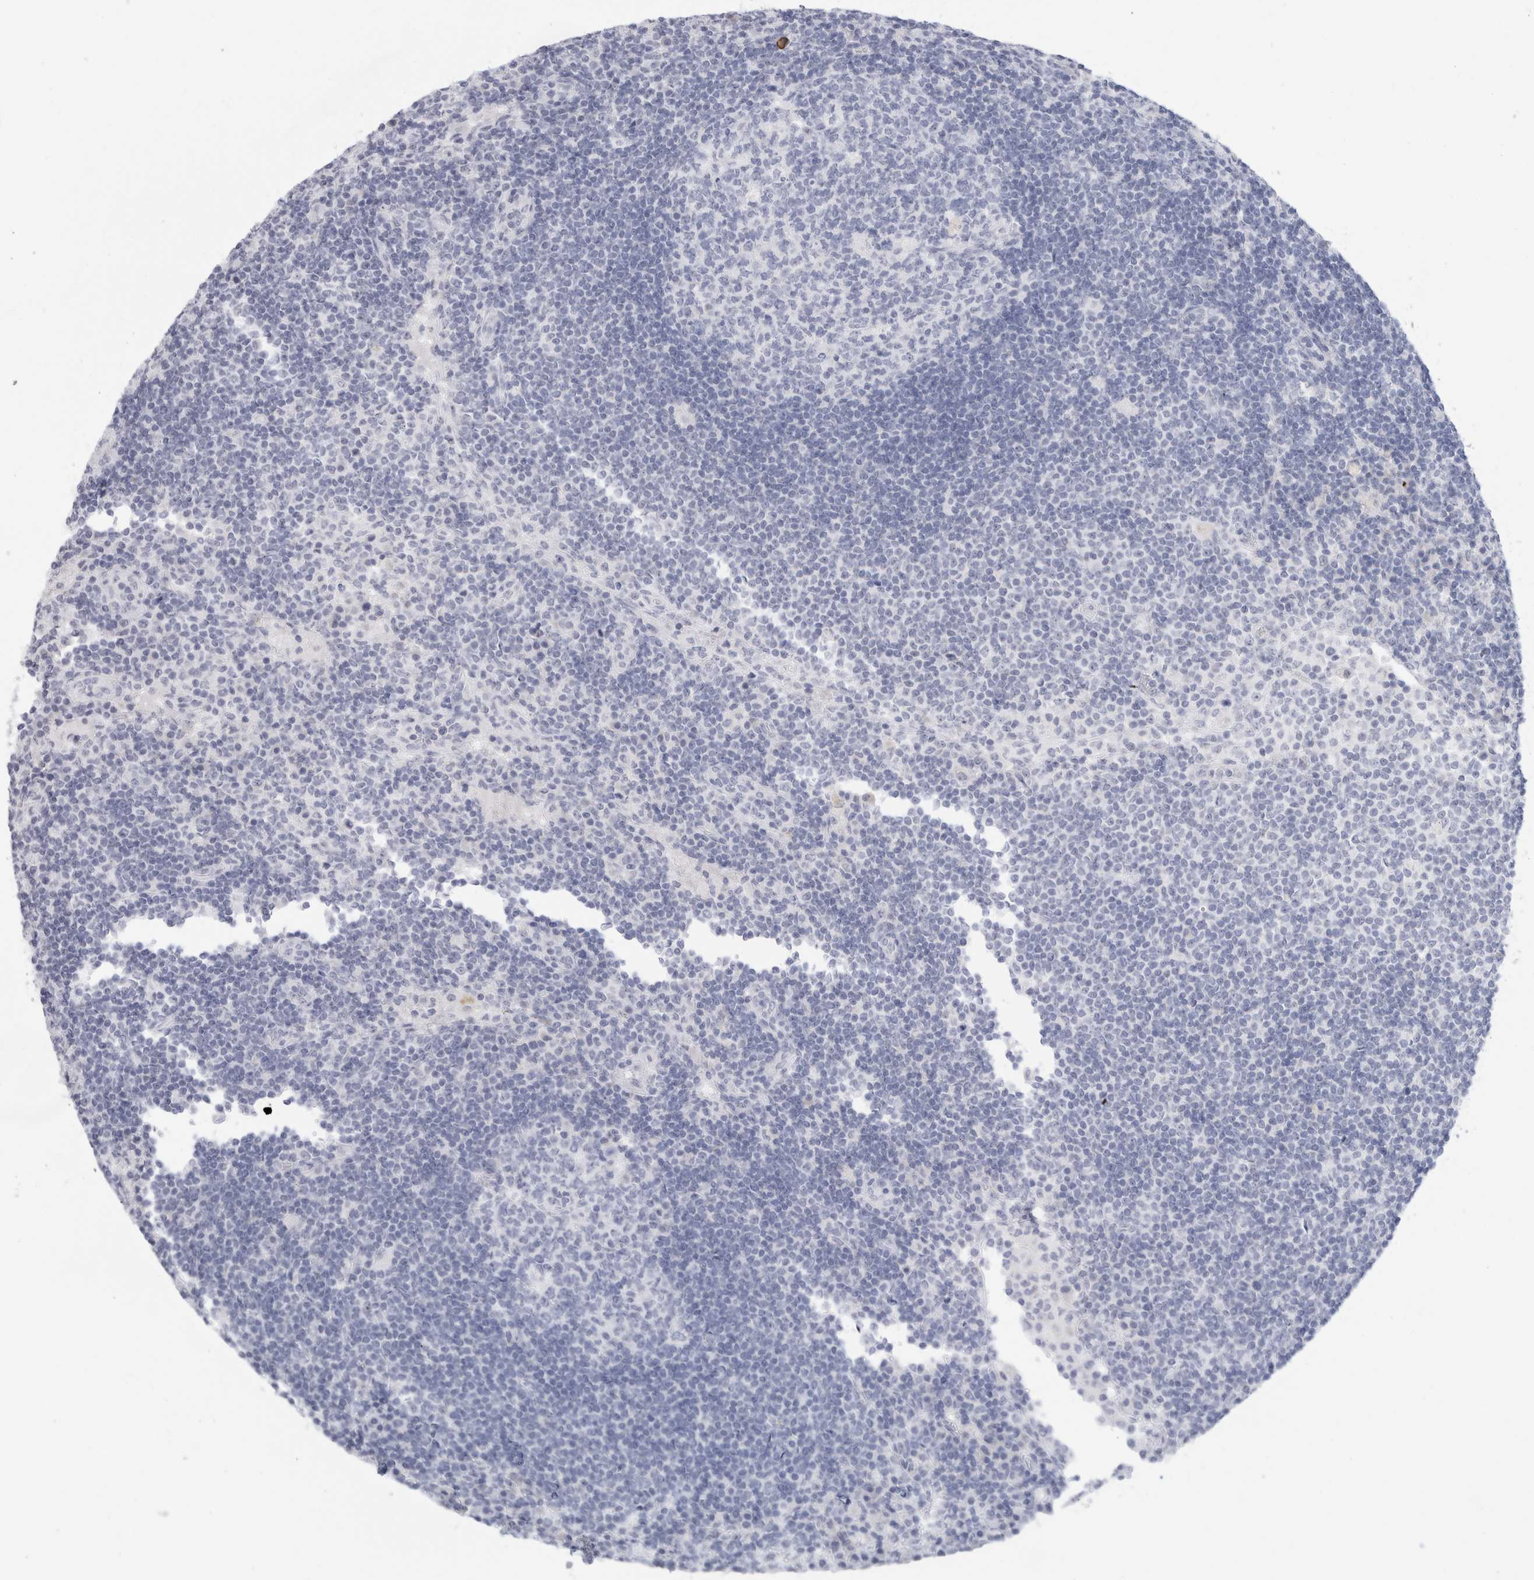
{"staining": {"intensity": "negative", "quantity": "none", "location": "none"}, "tissue": "lymph node", "cell_type": "Germinal center cells", "image_type": "normal", "snomed": [{"axis": "morphology", "description": "Normal tissue, NOS"}, {"axis": "topography", "description": "Lymph node"}], "caption": "A micrograph of lymph node stained for a protein shows no brown staining in germinal center cells.", "gene": "MUC15", "patient": {"sex": "female", "age": 53}}